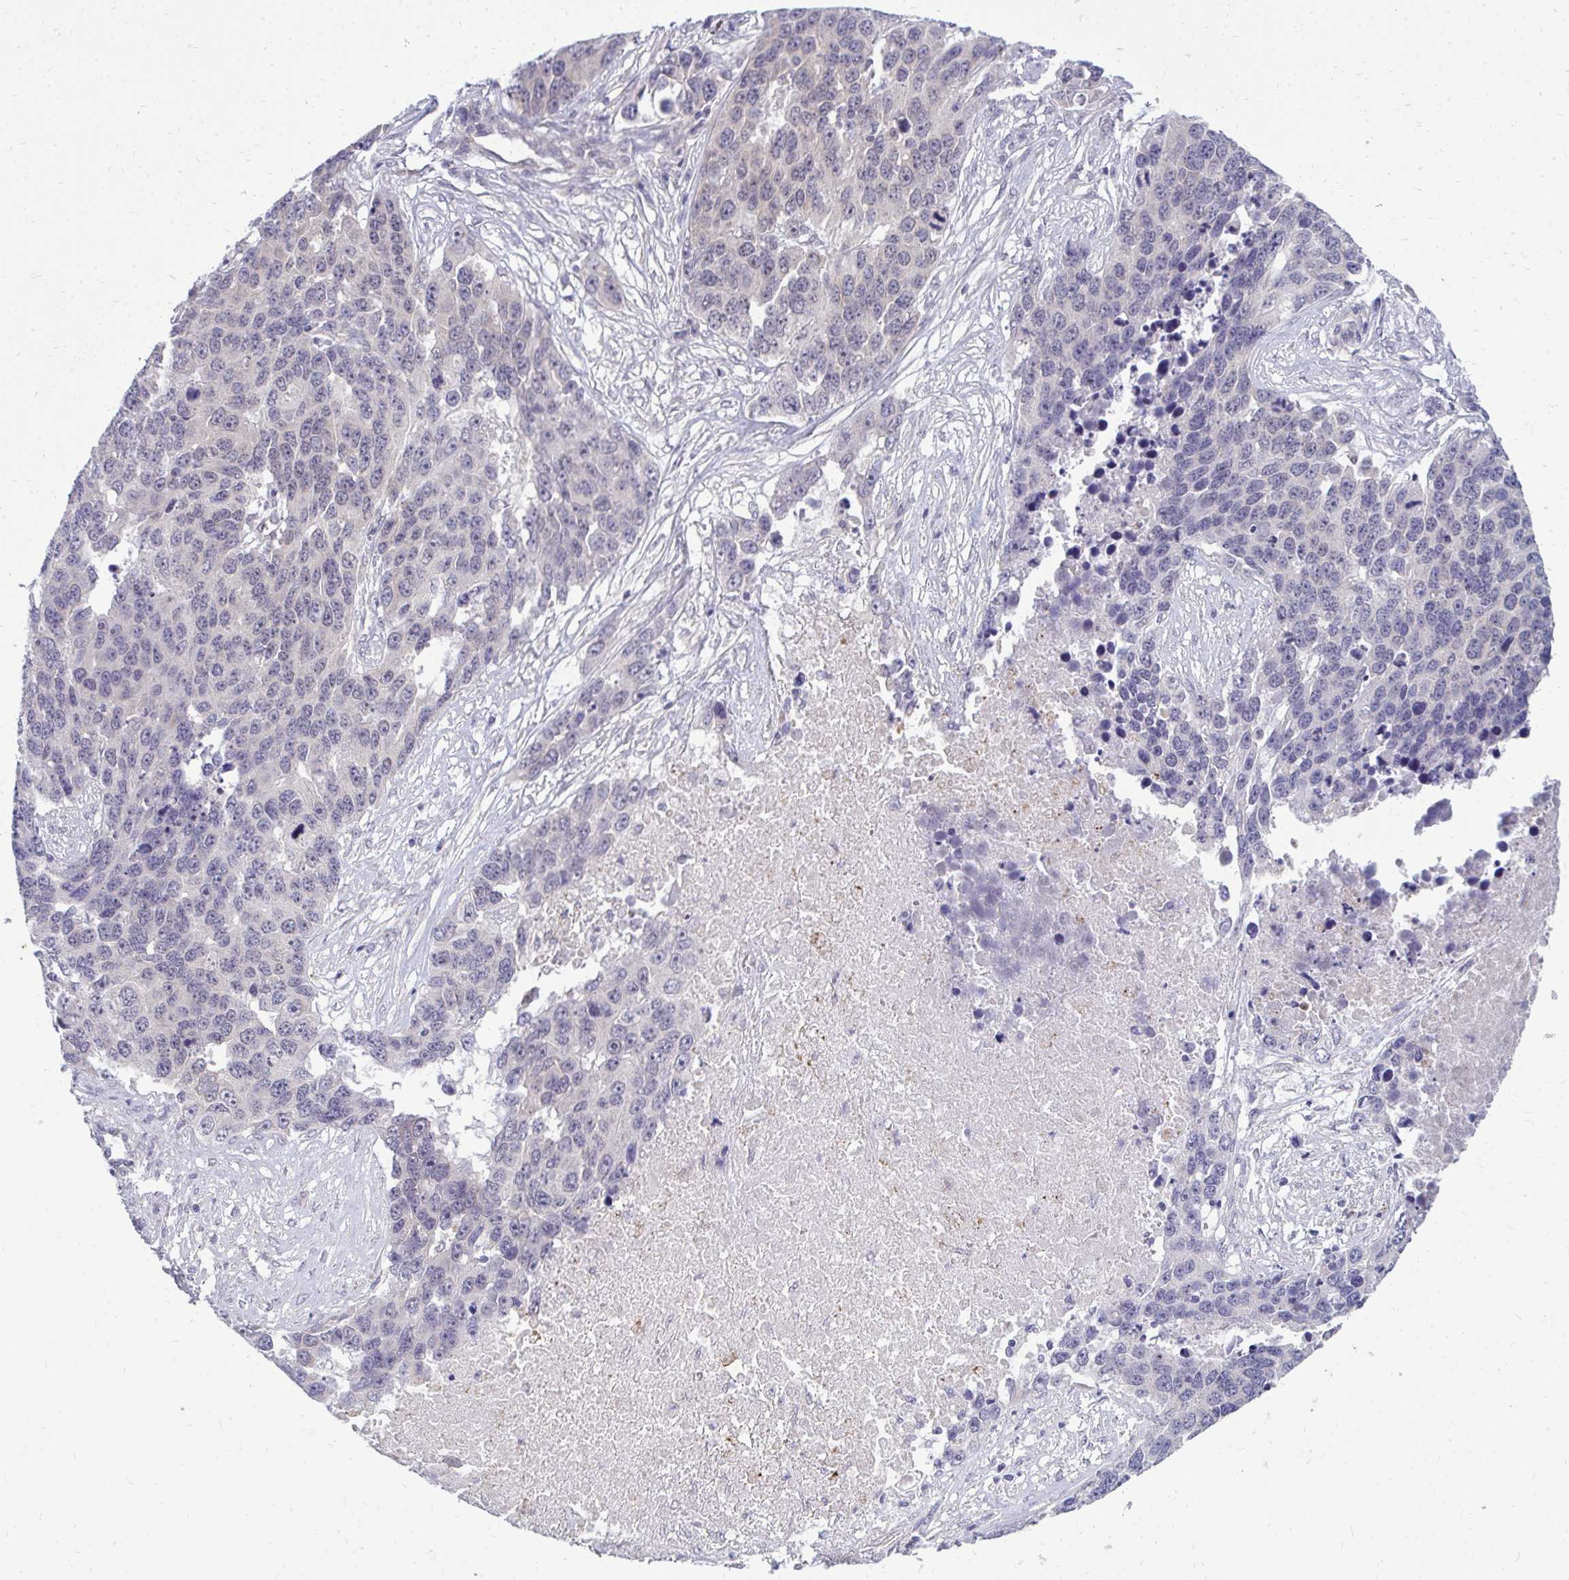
{"staining": {"intensity": "negative", "quantity": "none", "location": "none"}, "tissue": "ovarian cancer", "cell_type": "Tumor cells", "image_type": "cancer", "snomed": [{"axis": "morphology", "description": "Cystadenocarcinoma, serous, NOS"}, {"axis": "topography", "description": "Ovary"}], "caption": "Tumor cells are negative for brown protein staining in ovarian serous cystadenocarcinoma.", "gene": "ACSL5", "patient": {"sex": "female", "age": 76}}